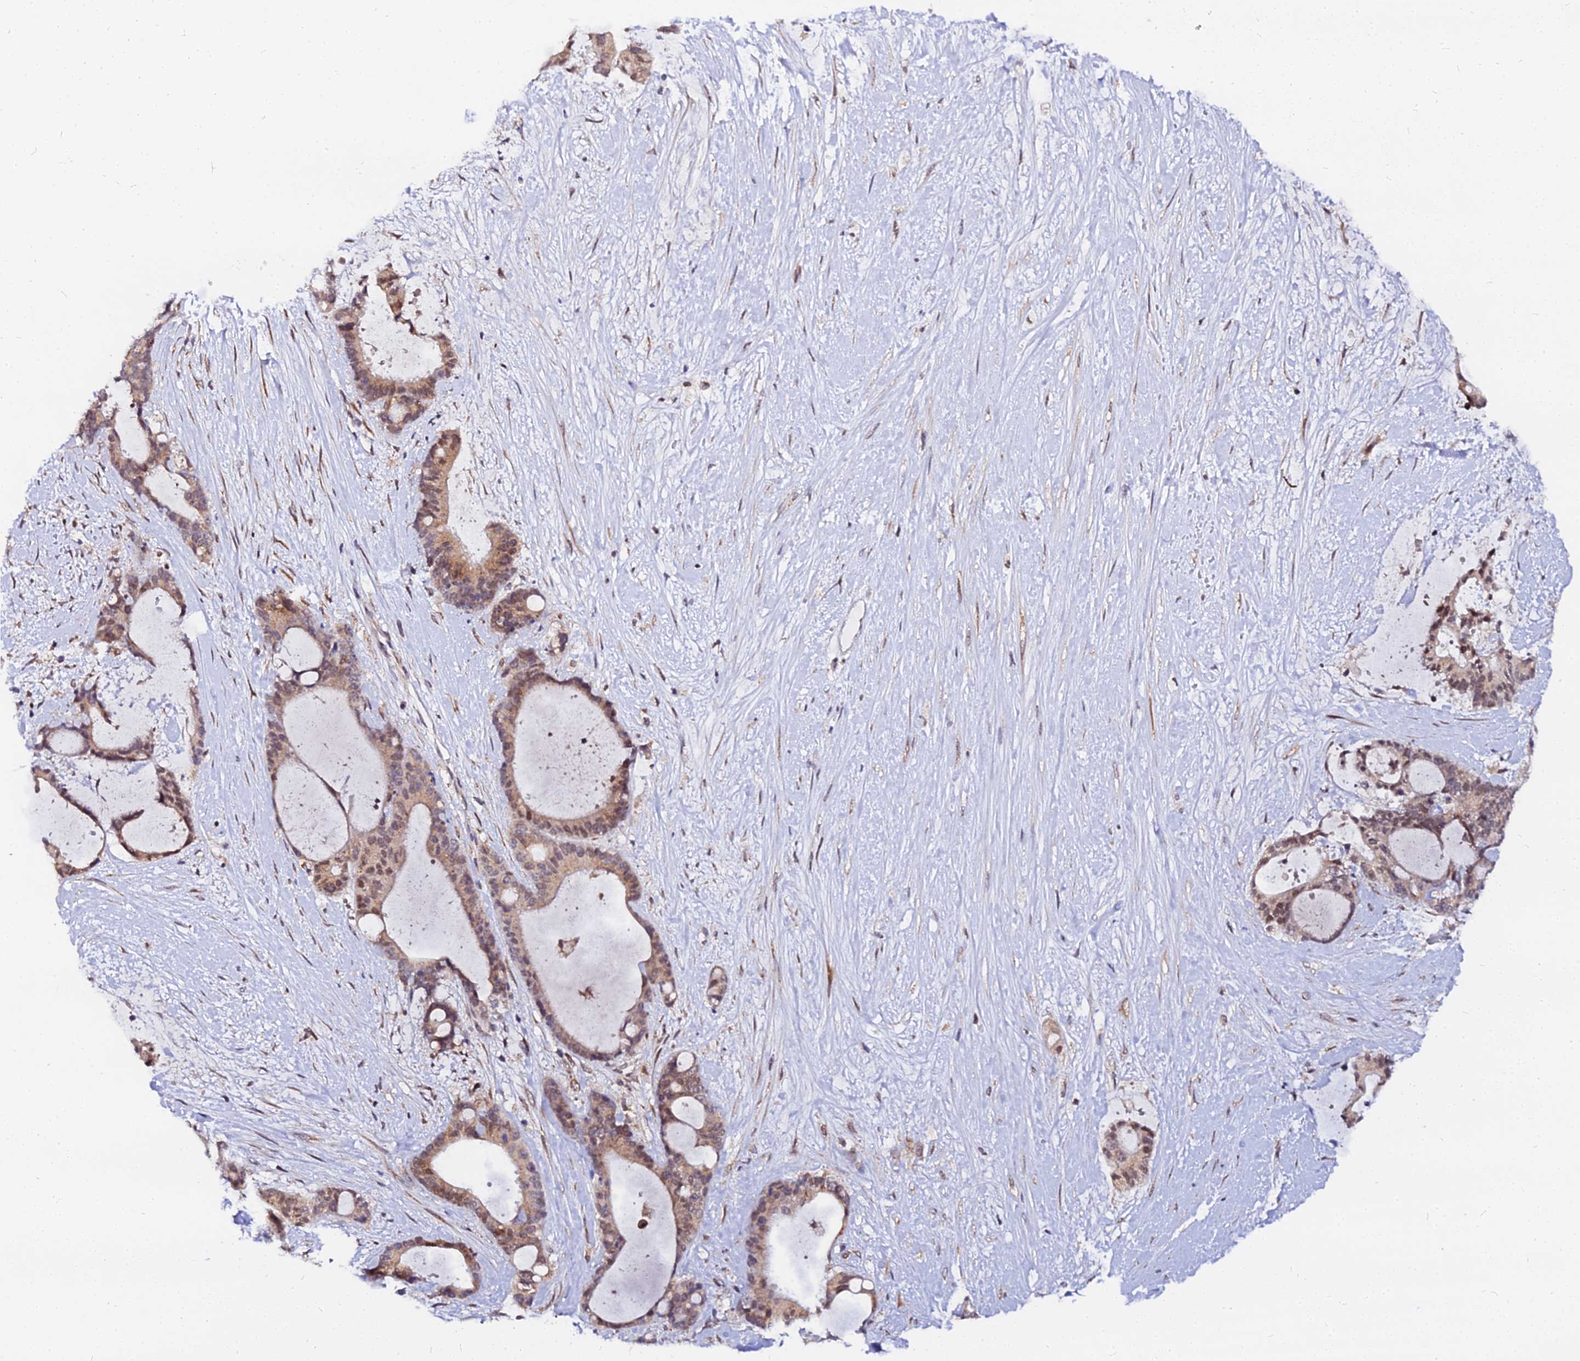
{"staining": {"intensity": "moderate", "quantity": ">75%", "location": "cytoplasmic/membranous,nuclear"}, "tissue": "liver cancer", "cell_type": "Tumor cells", "image_type": "cancer", "snomed": [{"axis": "morphology", "description": "Normal tissue, NOS"}, {"axis": "morphology", "description": "Cholangiocarcinoma"}, {"axis": "topography", "description": "Liver"}, {"axis": "topography", "description": "Peripheral nerve tissue"}], "caption": "This micrograph exhibits immunohistochemistry staining of human liver cancer, with medium moderate cytoplasmic/membranous and nuclear staining in about >75% of tumor cells.", "gene": "RNF121", "patient": {"sex": "female", "age": 73}}